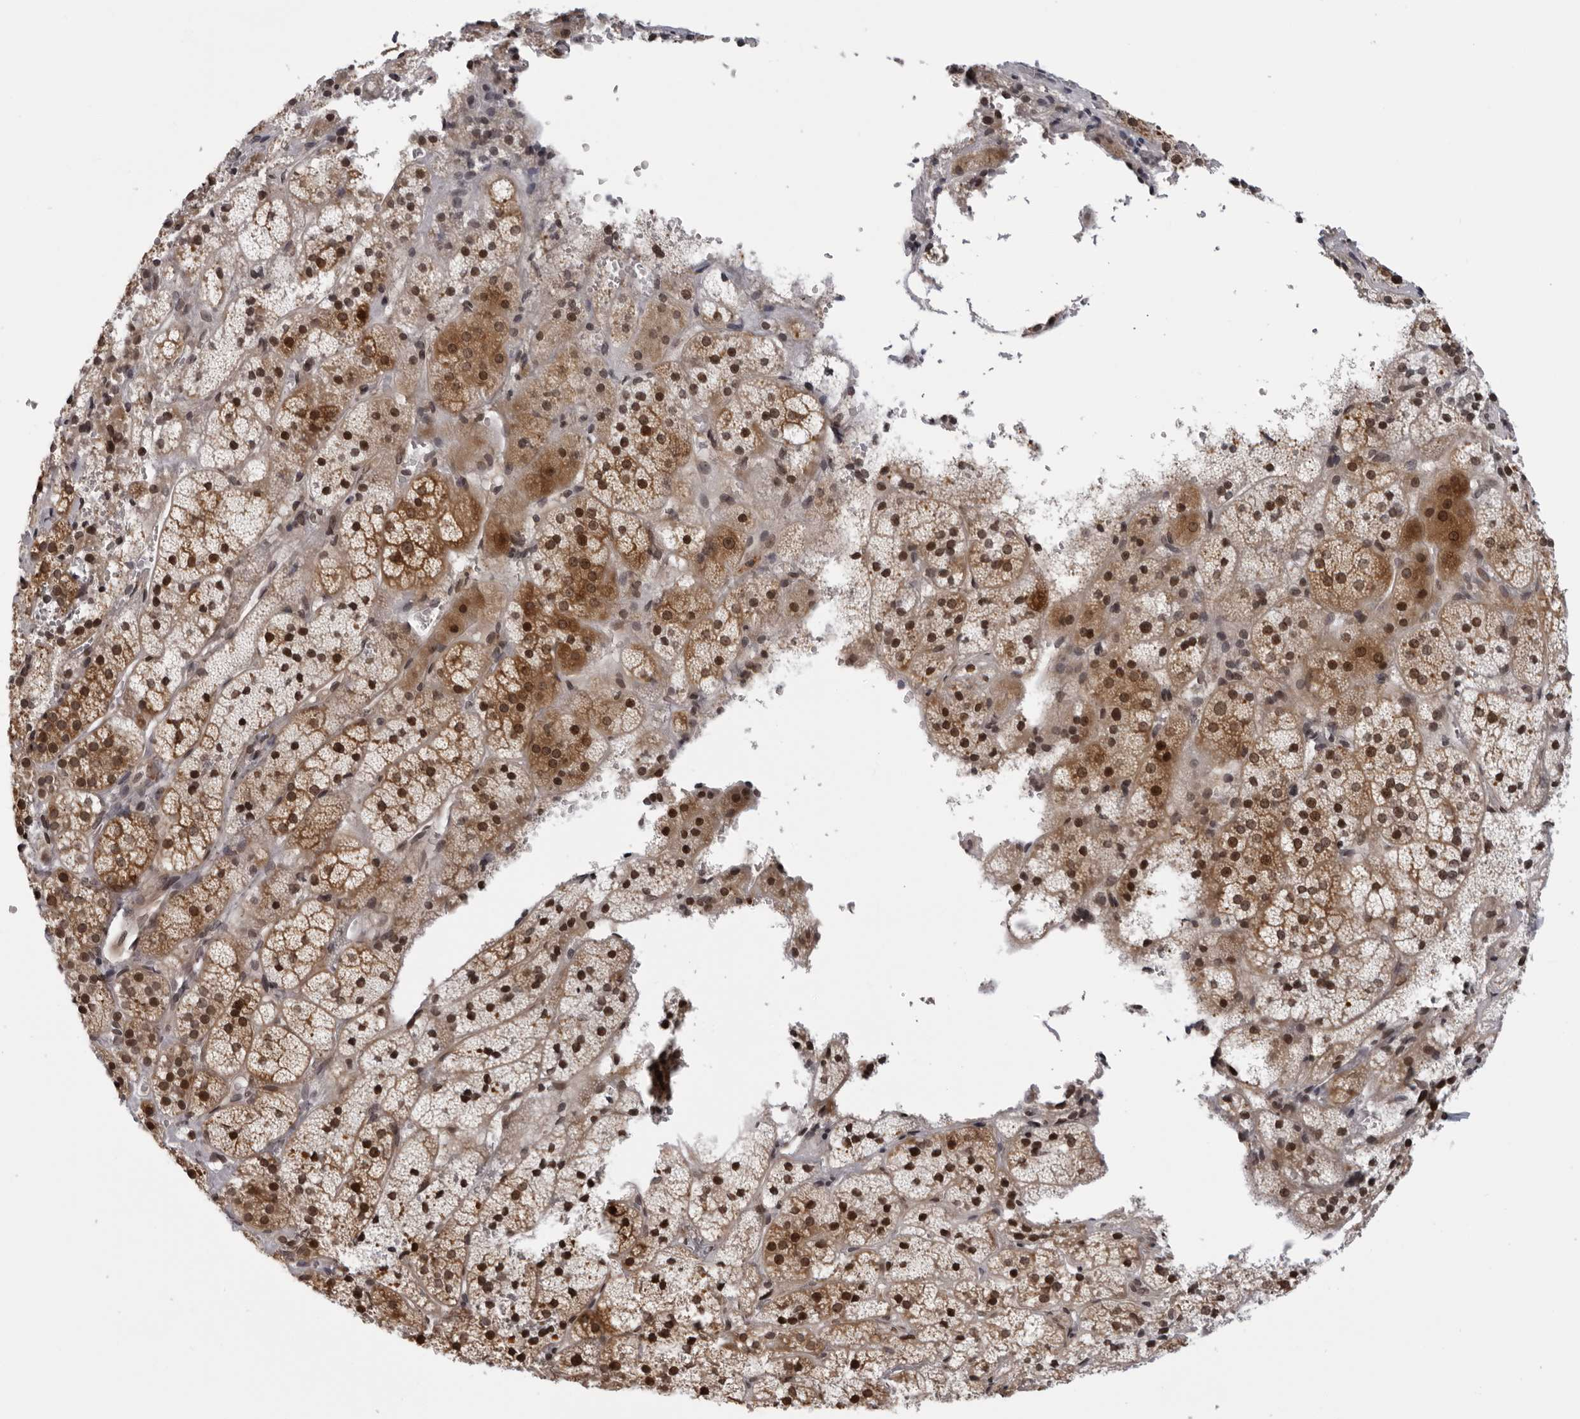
{"staining": {"intensity": "strong", "quantity": "25%-75%", "location": "cytoplasmic/membranous,nuclear"}, "tissue": "adrenal gland", "cell_type": "Glandular cells", "image_type": "normal", "snomed": [{"axis": "morphology", "description": "Normal tissue, NOS"}, {"axis": "topography", "description": "Adrenal gland"}], "caption": "Immunohistochemical staining of normal adrenal gland shows high levels of strong cytoplasmic/membranous,nuclear expression in about 25%-75% of glandular cells. The protein of interest is stained brown, and the nuclei are stained in blue (DAB IHC with brightfield microscopy, high magnification).", "gene": "GCSAML", "patient": {"sex": "female", "age": 44}}